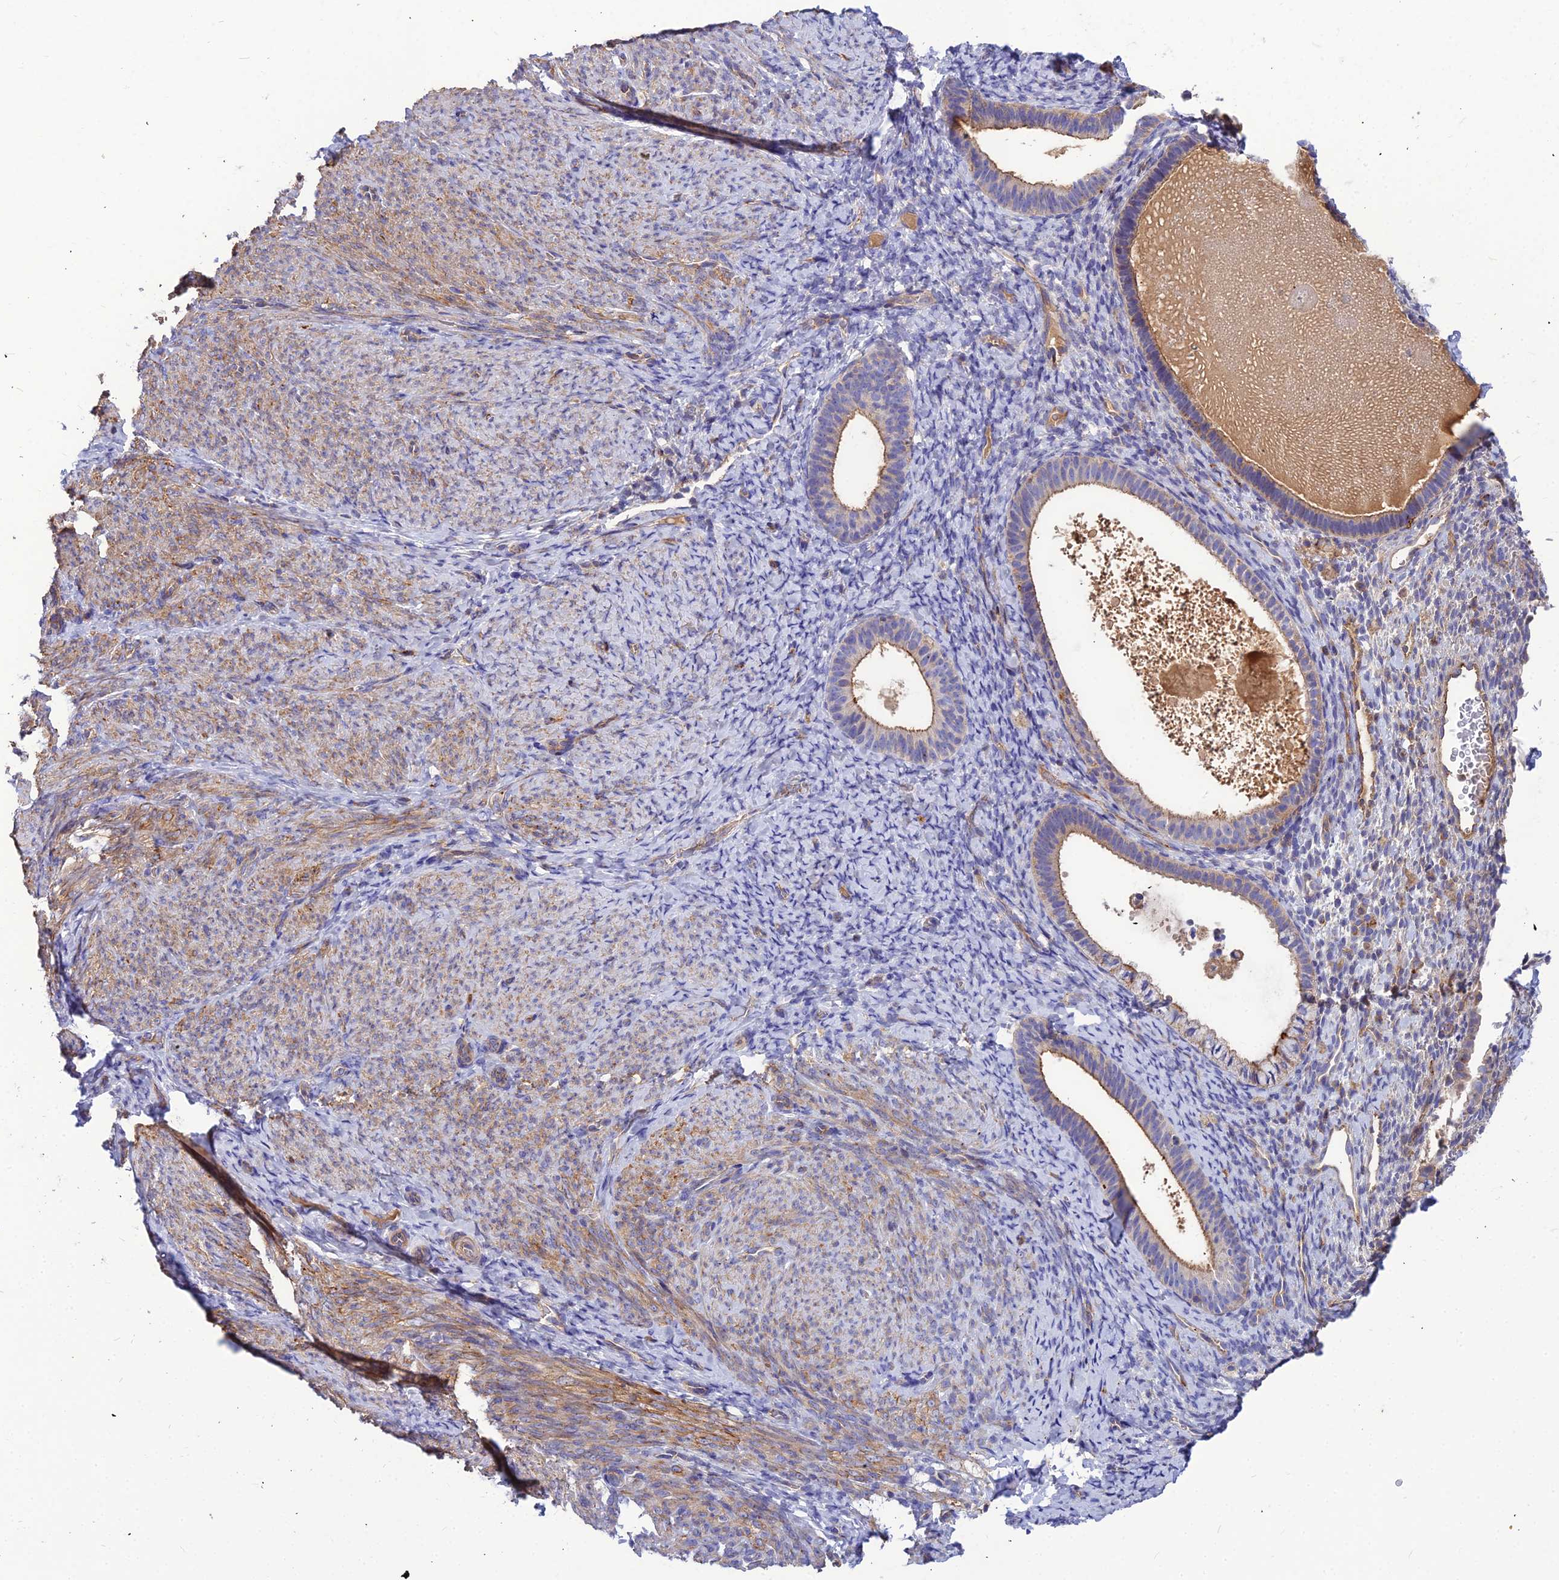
{"staining": {"intensity": "negative", "quantity": "none", "location": "none"}, "tissue": "endometrium", "cell_type": "Cells in endometrial stroma", "image_type": "normal", "snomed": [{"axis": "morphology", "description": "Normal tissue, NOS"}, {"axis": "topography", "description": "Endometrium"}], "caption": "An image of endometrium stained for a protein exhibits no brown staining in cells in endometrial stroma. (Immunohistochemistry, brightfield microscopy, high magnification).", "gene": "ASPHD1", "patient": {"sex": "female", "age": 65}}